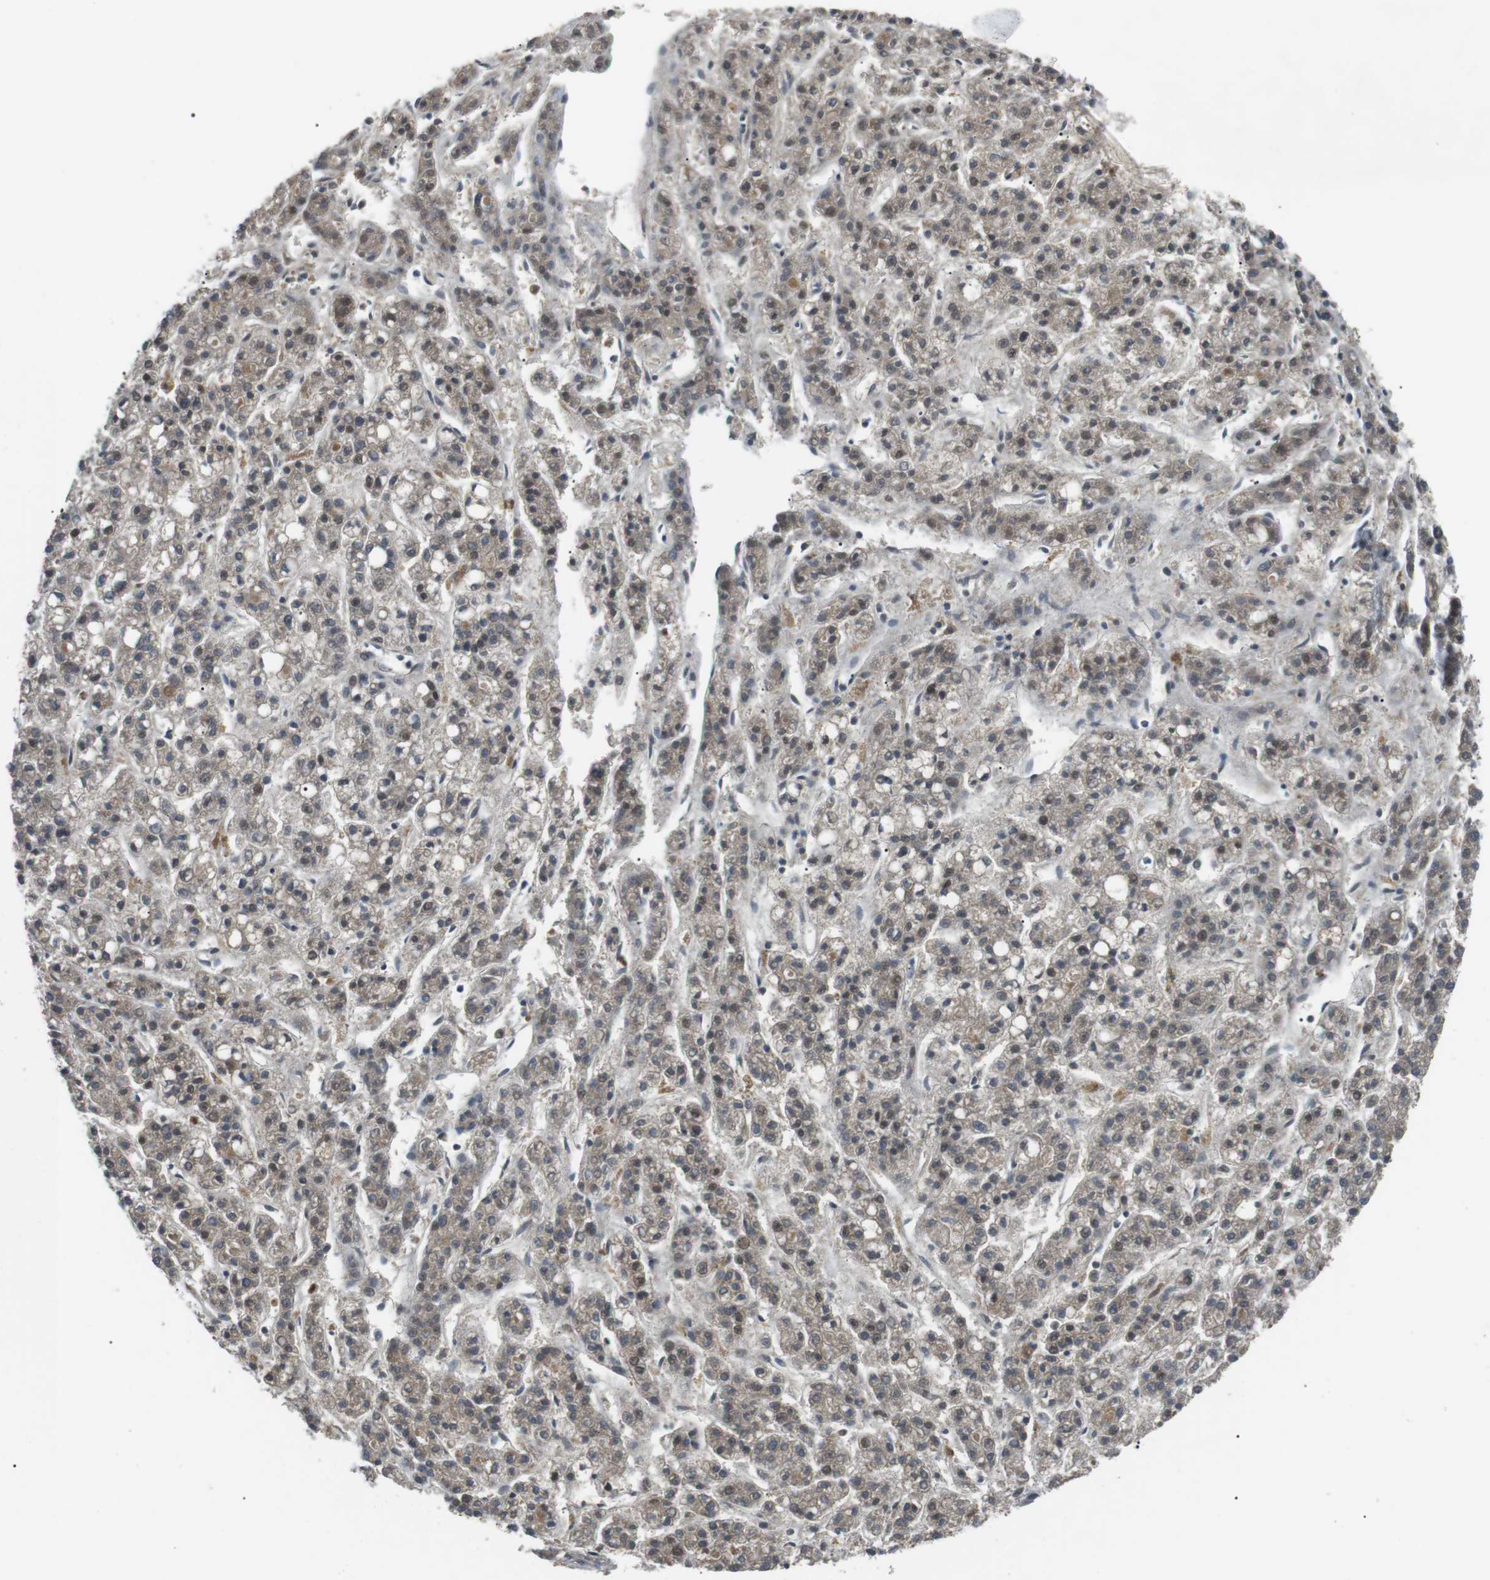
{"staining": {"intensity": "weak", "quantity": ">75%", "location": "cytoplasmic/membranous,nuclear"}, "tissue": "liver cancer", "cell_type": "Tumor cells", "image_type": "cancer", "snomed": [{"axis": "morphology", "description": "Carcinoma, Hepatocellular, NOS"}, {"axis": "topography", "description": "Liver"}], "caption": "High-power microscopy captured an IHC histopathology image of liver hepatocellular carcinoma, revealing weak cytoplasmic/membranous and nuclear expression in approximately >75% of tumor cells.", "gene": "ORAI3", "patient": {"sex": "male", "age": 70}}